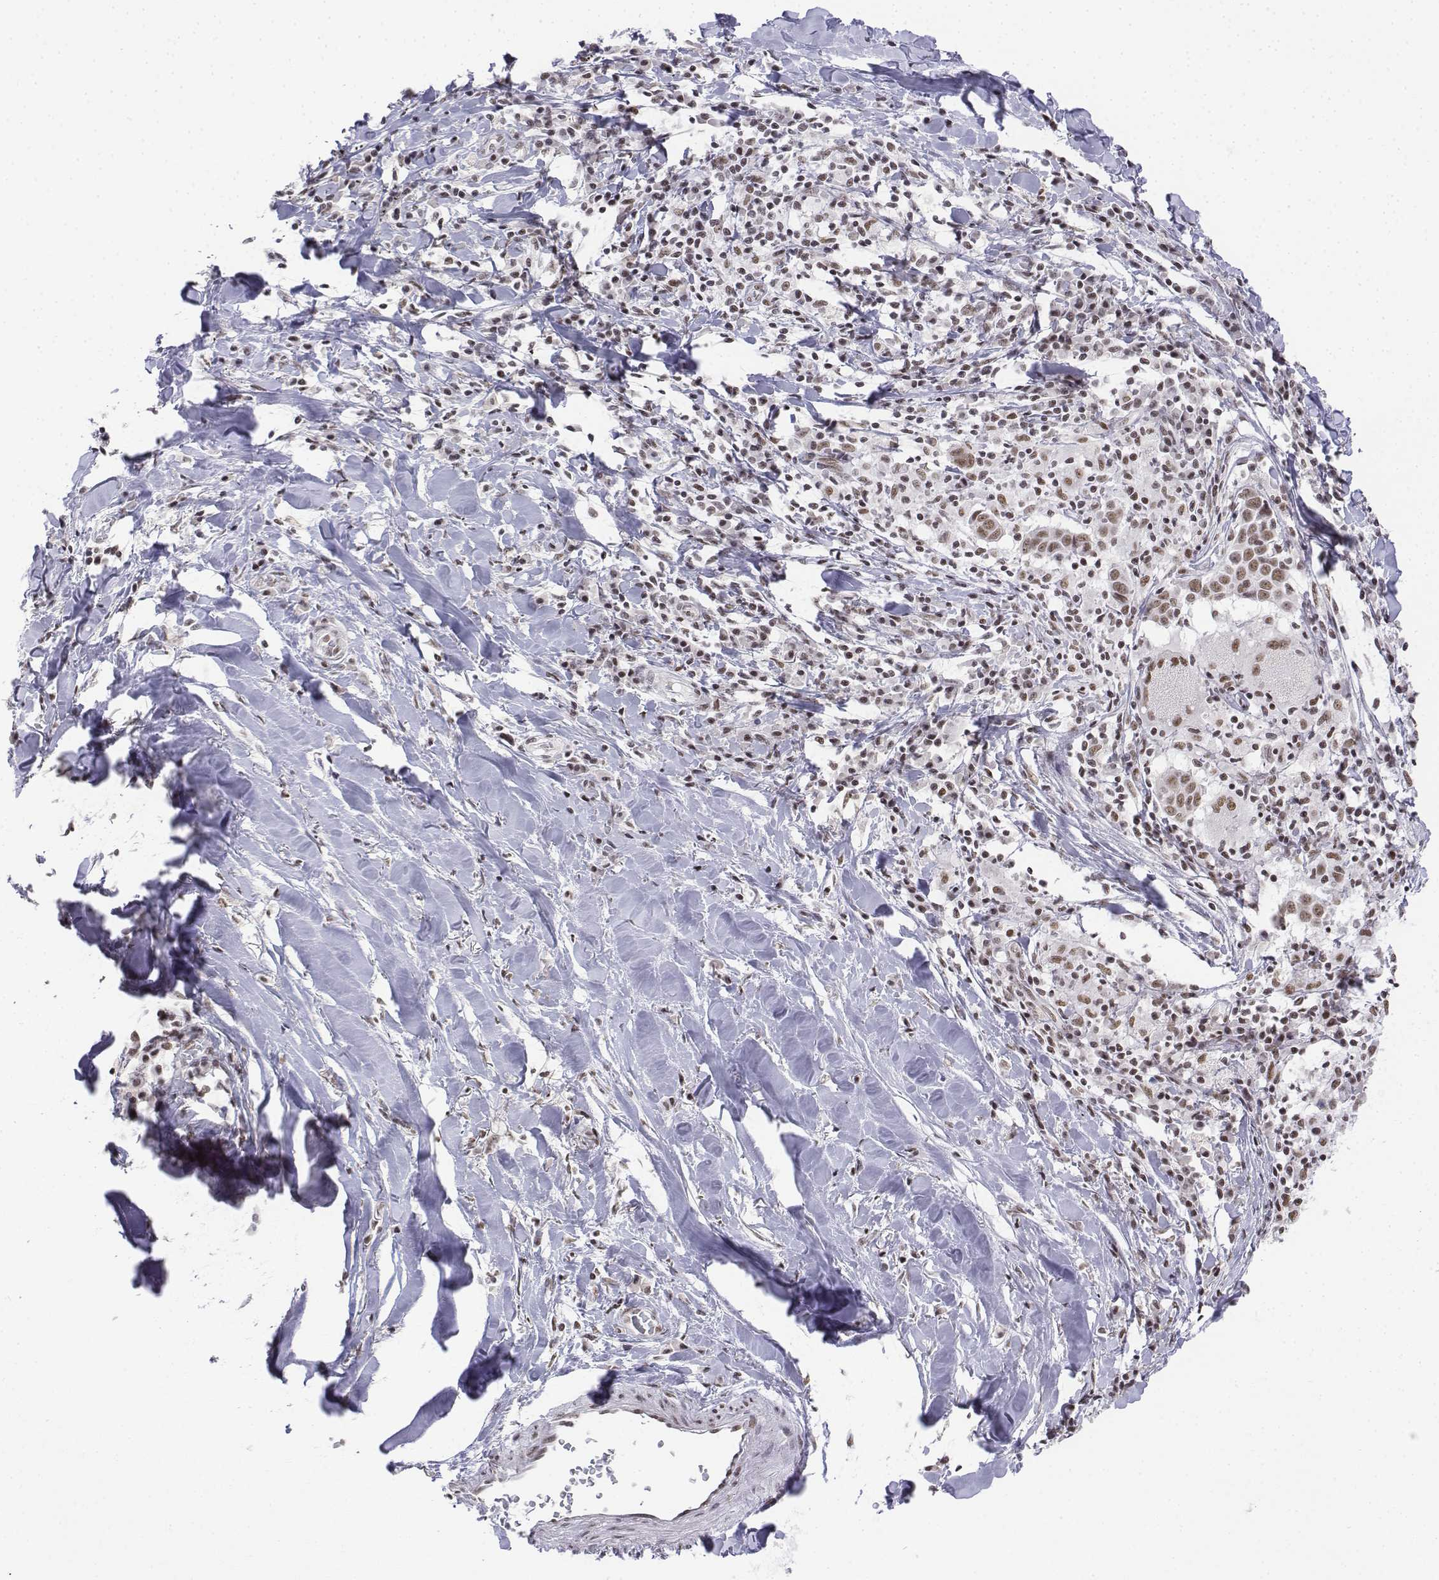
{"staining": {"intensity": "moderate", "quantity": ">75%", "location": "nuclear"}, "tissue": "lung cancer", "cell_type": "Tumor cells", "image_type": "cancer", "snomed": [{"axis": "morphology", "description": "Squamous cell carcinoma, NOS"}, {"axis": "topography", "description": "Lung"}], "caption": "Squamous cell carcinoma (lung) tissue displays moderate nuclear staining in about >75% of tumor cells, visualized by immunohistochemistry.", "gene": "SETD1A", "patient": {"sex": "male", "age": 57}}